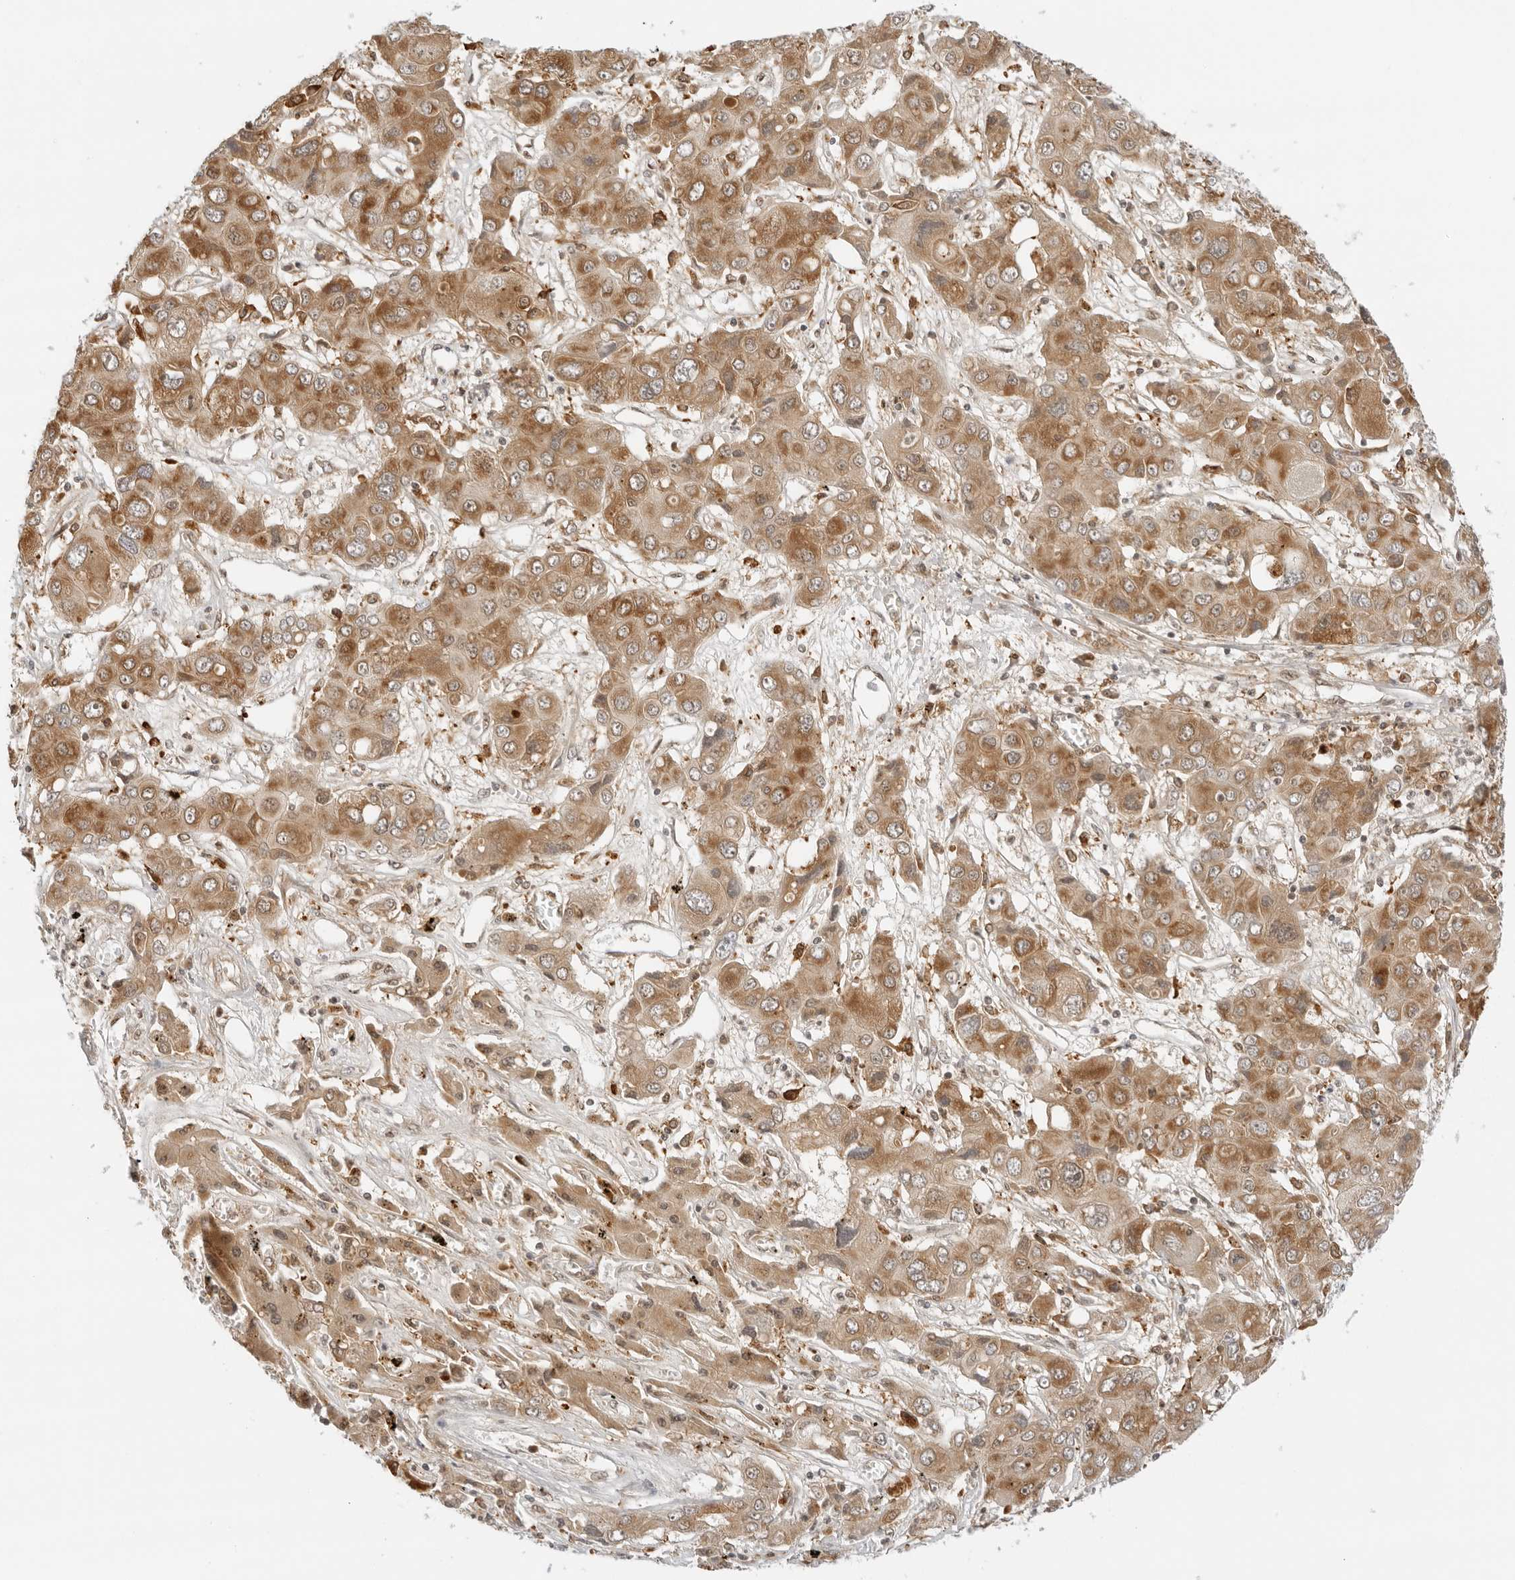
{"staining": {"intensity": "moderate", "quantity": ">75%", "location": "cytoplasmic/membranous"}, "tissue": "liver cancer", "cell_type": "Tumor cells", "image_type": "cancer", "snomed": [{"axis": "morphology", "description": "Cholangiocarcinoma"}, {"axis": "topography", "description": "Liver"}], "caption": "Protein expression analysis of liver cancer (cholangiocarcinoma) shows moderate cytoplasmic/membranous positivity in approximately >75% of tumor cells. The staining is performed using DAB (3,3'-diaminobenzidine) brown chromogen to label protein expression. The nuclei are counter-stained blue using hematoxylin.", "gene": "RC3H1", "patient": {"sex": "male", "age": 67}}